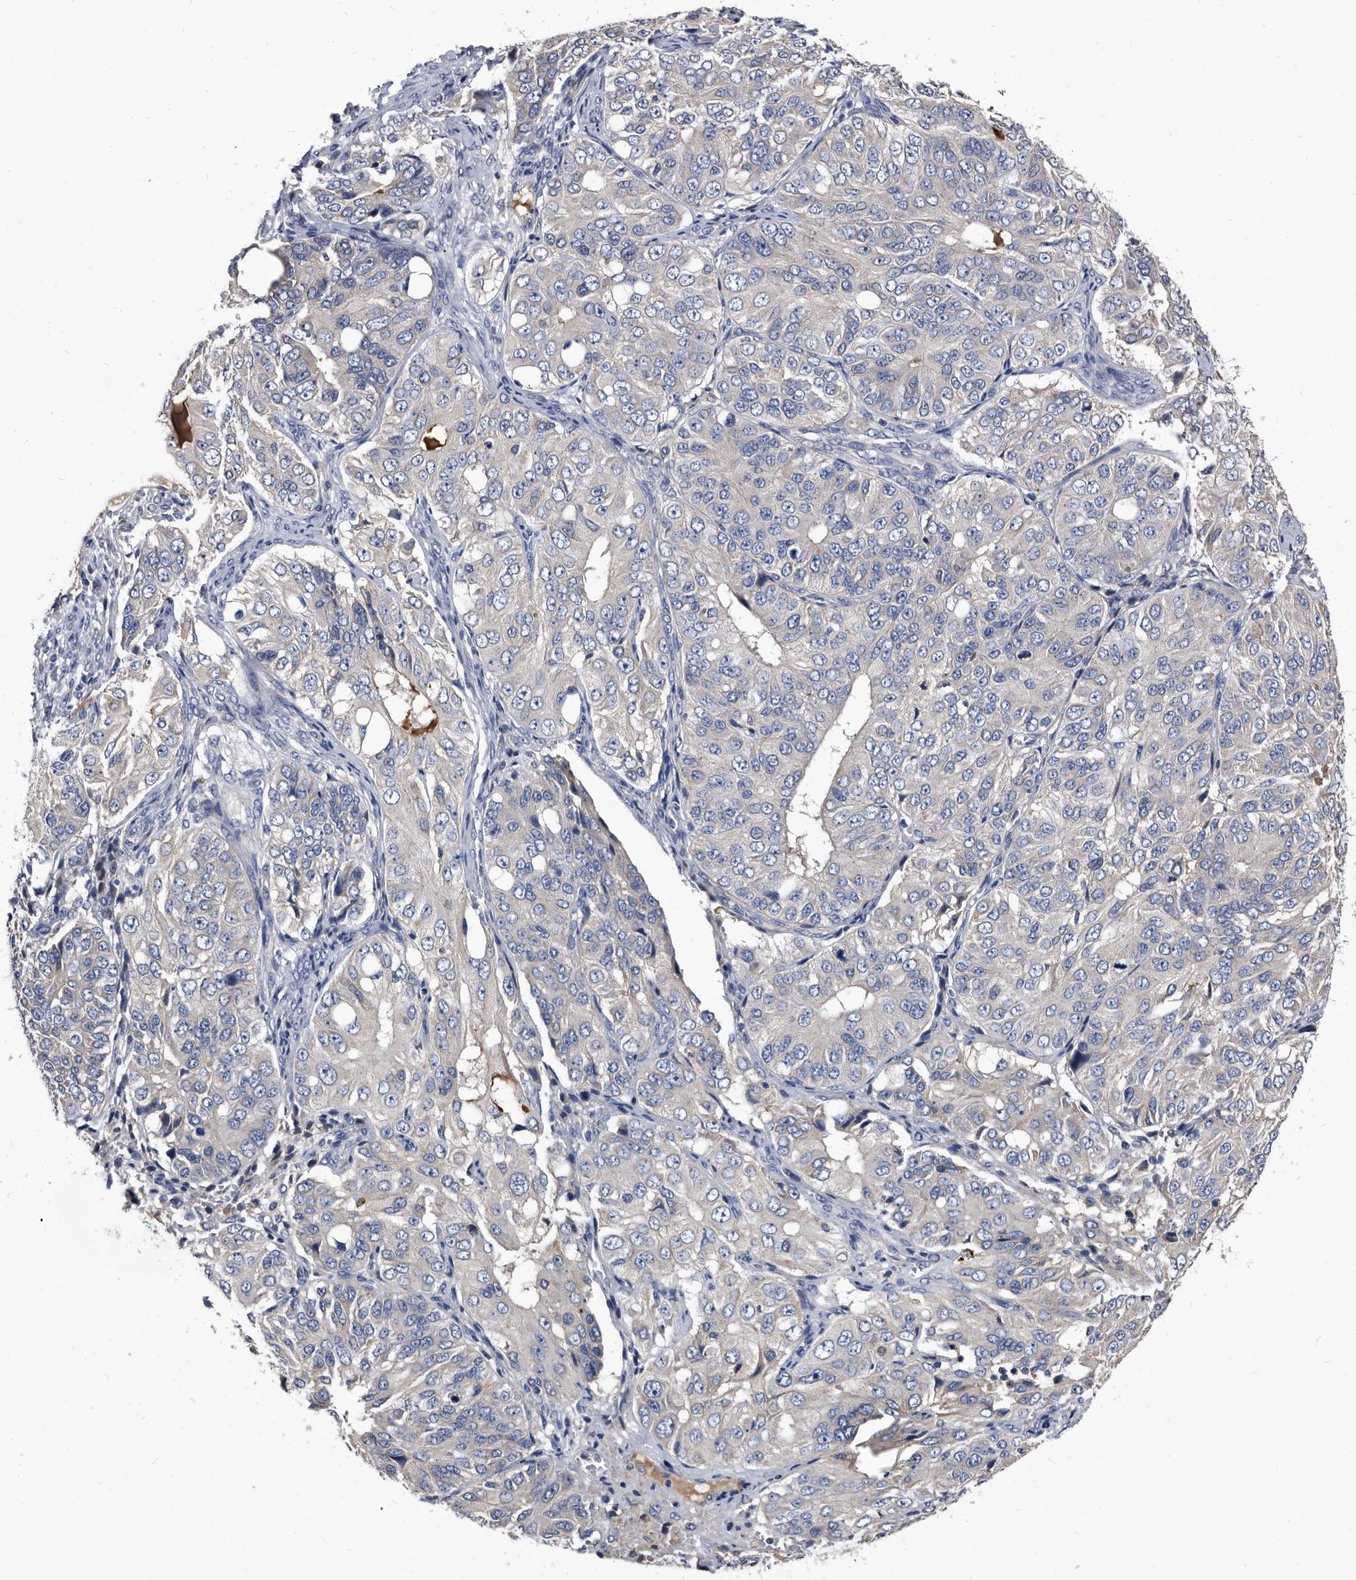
{"staining": {"intensity": "negative", "quantity": "none", "location": "none"}, "tissue": "ovarian cancer", "cell_type": "Tumor cells", "image_type": "cancer", "snomed": [{"axis": "morphology", "description": "Carcinoma, endometroid"}, {"axis": "topography", "description": "Ovary"}], "caption": "DAB (3,3'-diaminobenzidine) immunohistochemical staining of human ovarian cancer displays no significant staining in tumor cells. (DAB (3,3'-diaminobenzidine) immunohistochemistry, high magnification).", "gene": "DTNBP1", "patient": {"sex": "female", "age": 51}}